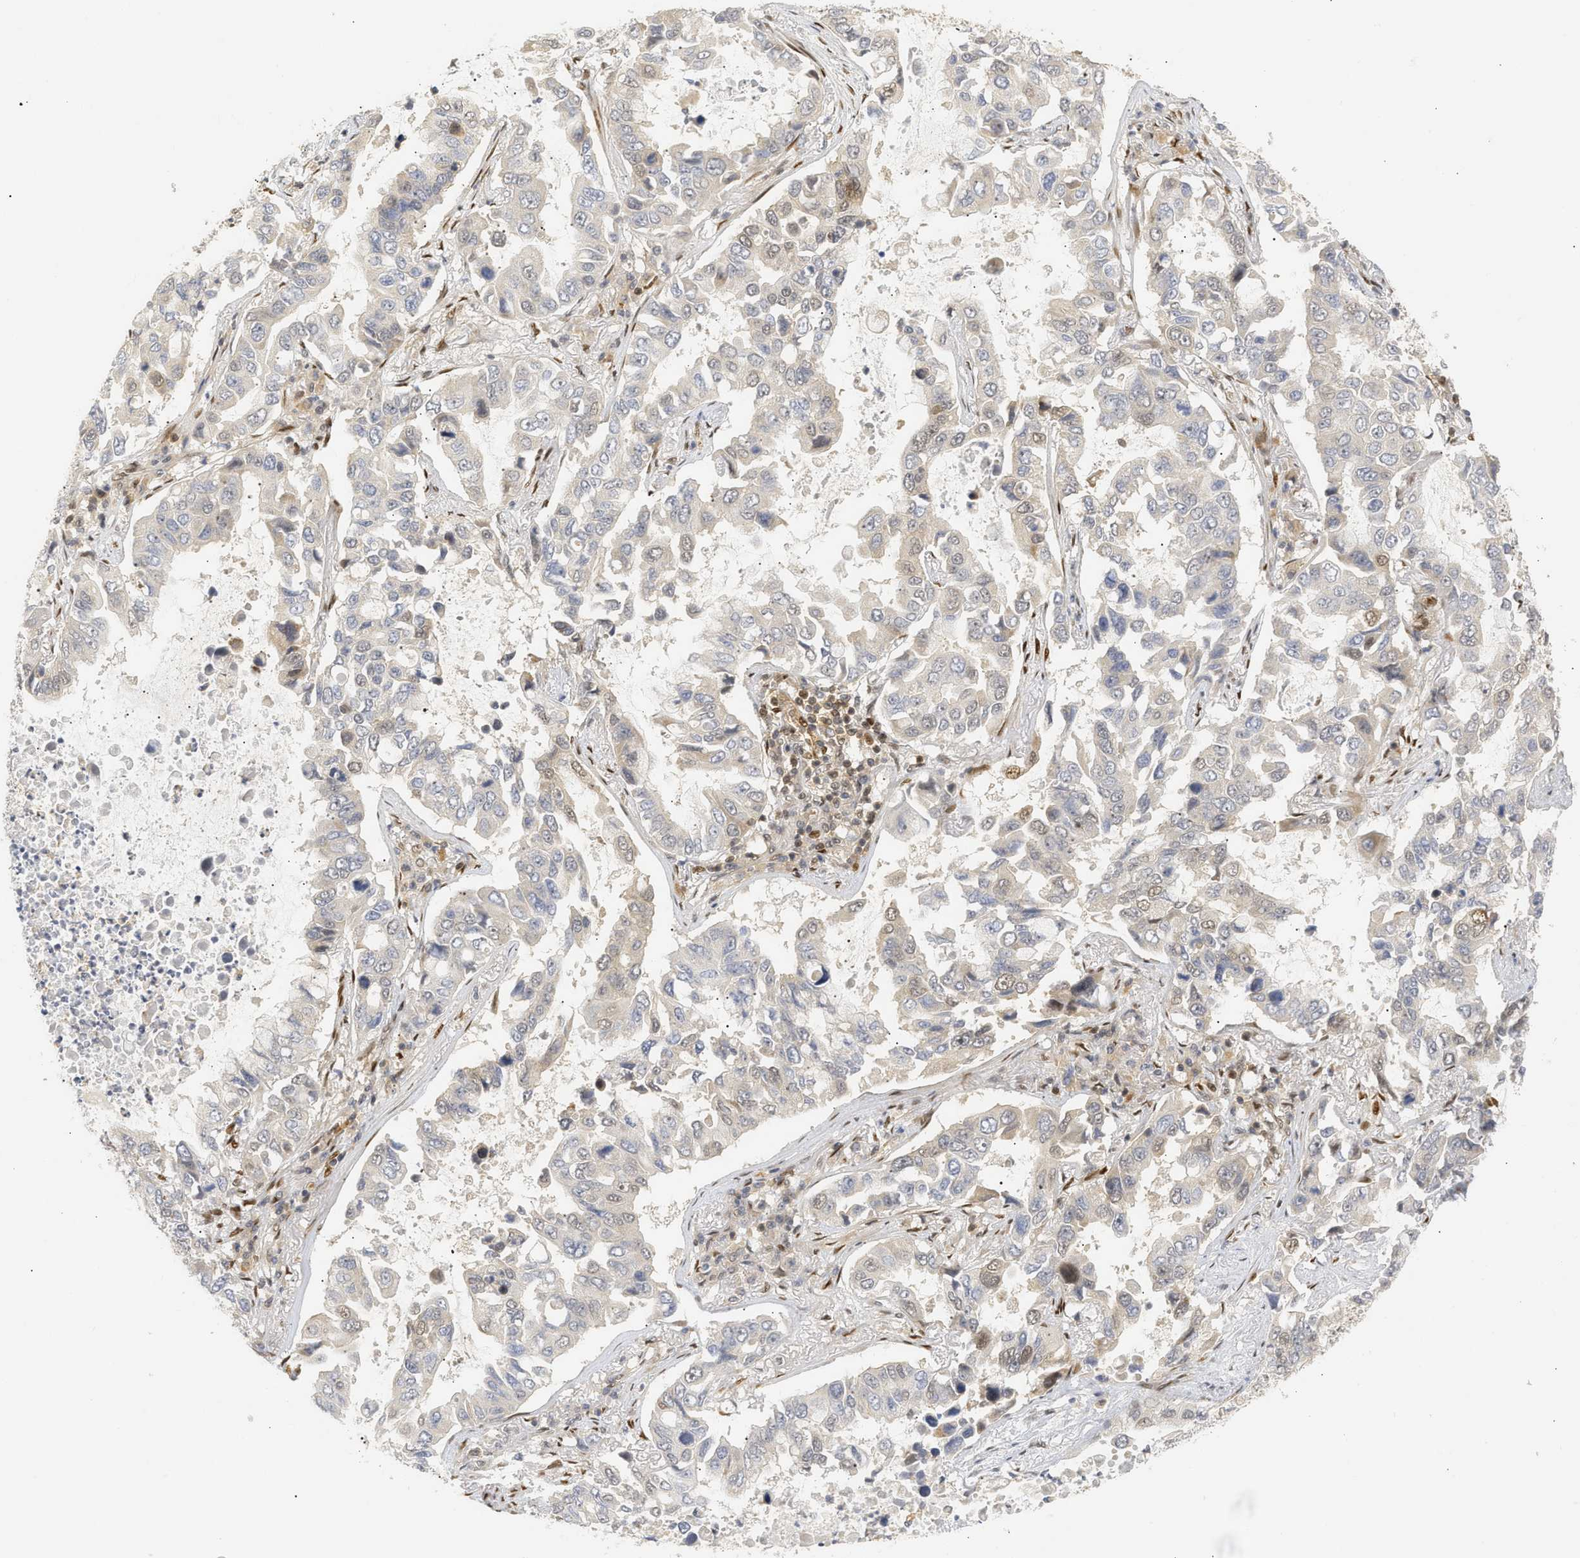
{"staining": {"intensity": "weak", "quantity": "25%-75%", "location": "nuclear"}, "tissue": "lung cancer", "cell_type": "Tumor cells", "image_type": "cancer", "snomed": [{"axis": "morphology", "description": "Adenocarcinoma, NOS"}, {"axis": "topography", "description": "Lung"}], "caption": "Brown immunohistochemical staining in human lung adenocarcinoma displays weak nuclear positivity in about 25%-75% of tumor cells.", "gene": "SSBP2", "patient": {"sex": "male", "age": 64}}